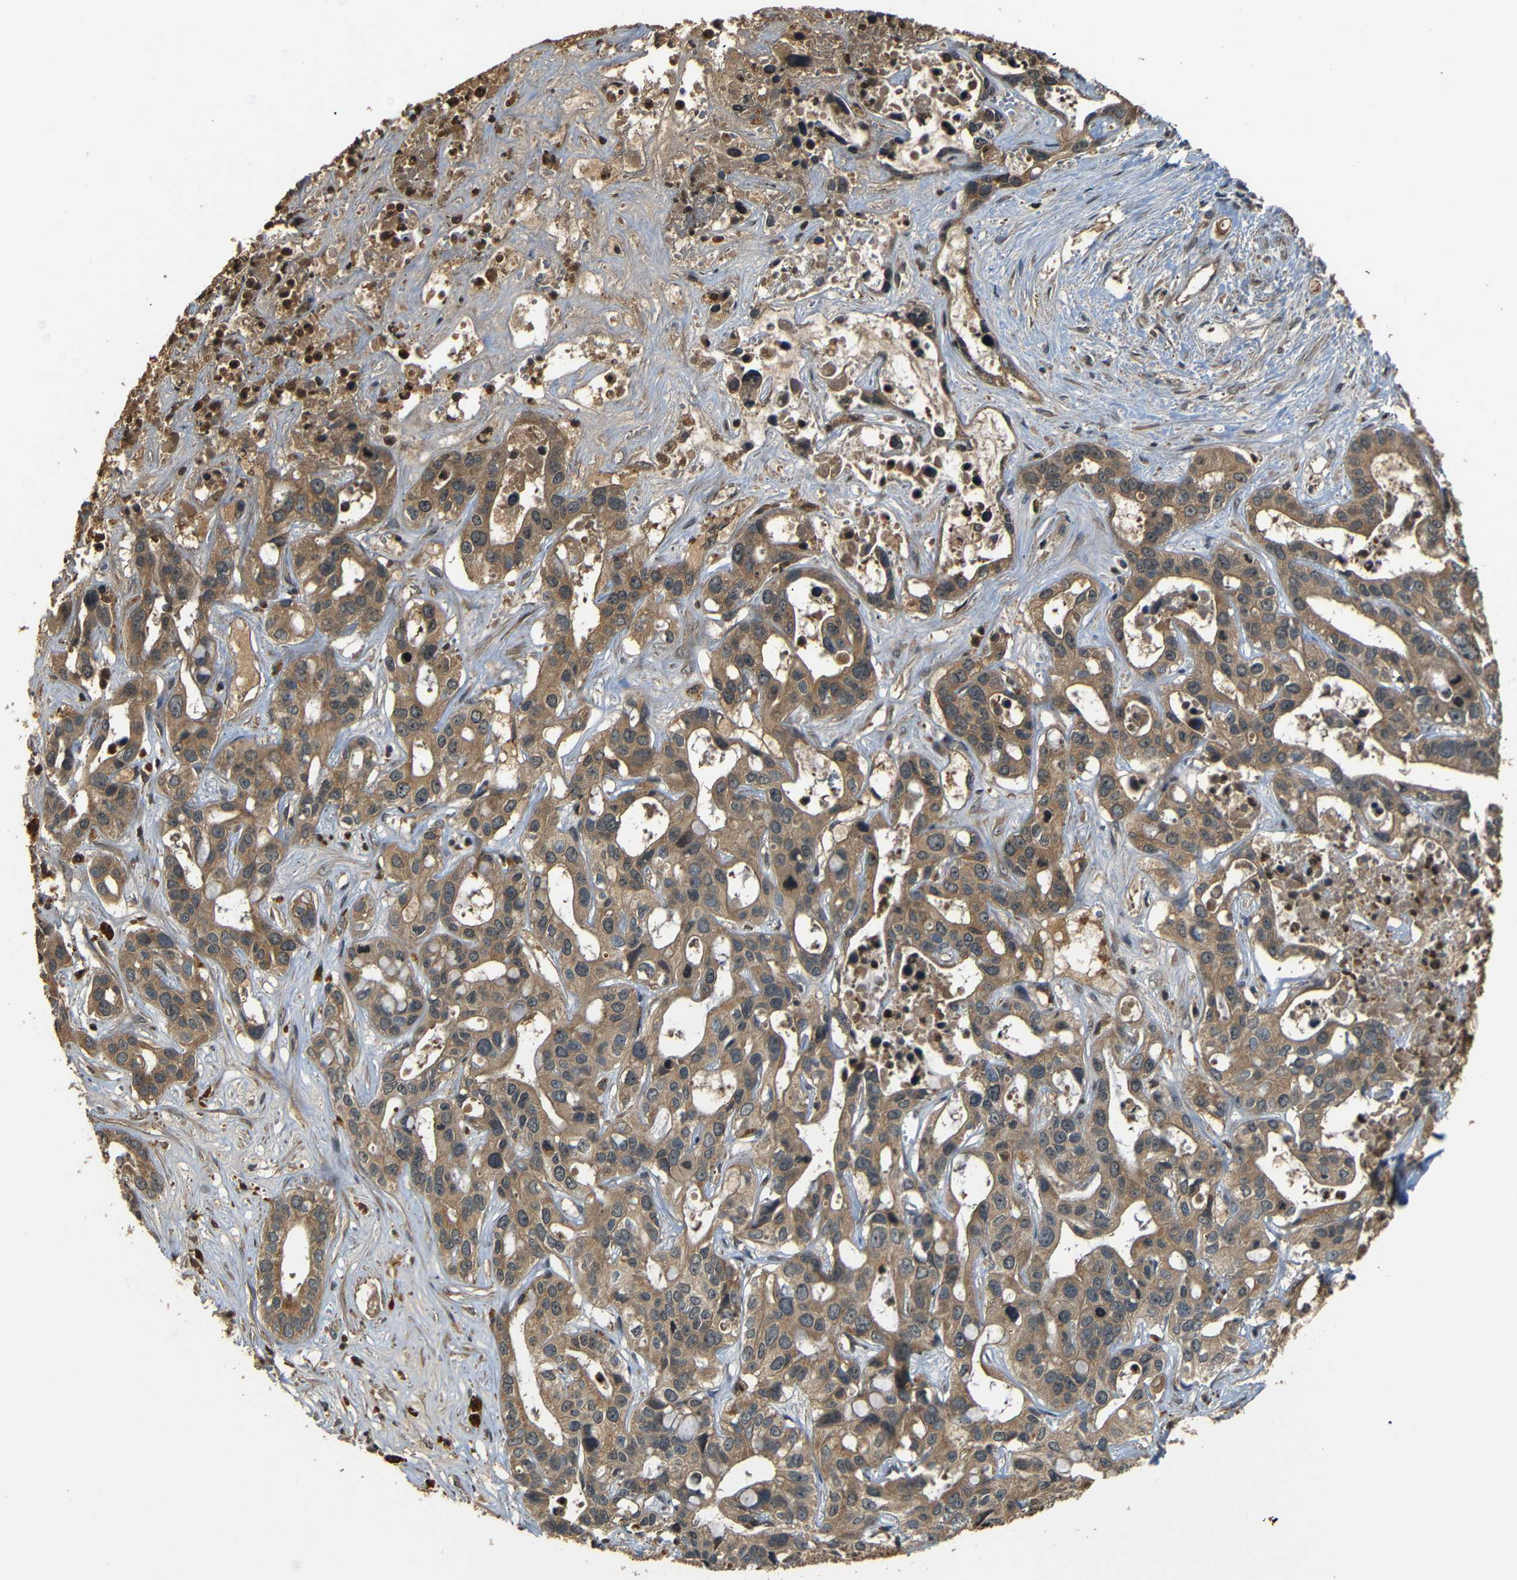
{"staining": {"intensity": "moderate", "quantity": ">75%", "location": "cytoplasmic/membranous"}, "tissue": "liver cancer", "cell_type": "Tumor cells", "image_type": "cancer", "snomed": [{"axis": "morphology", "description": "Cholangiocarcinoma"}, {"axis": "topography", "description": "Liver"}], "caption": "Protein analysis of cholangiocarcinoma (liver) tissue displays moderate cytoplasmic/membranous positivity in about >75% of tumor cells.", "gene": "TANK", "patient": {"sex": "female", "age": 65}}